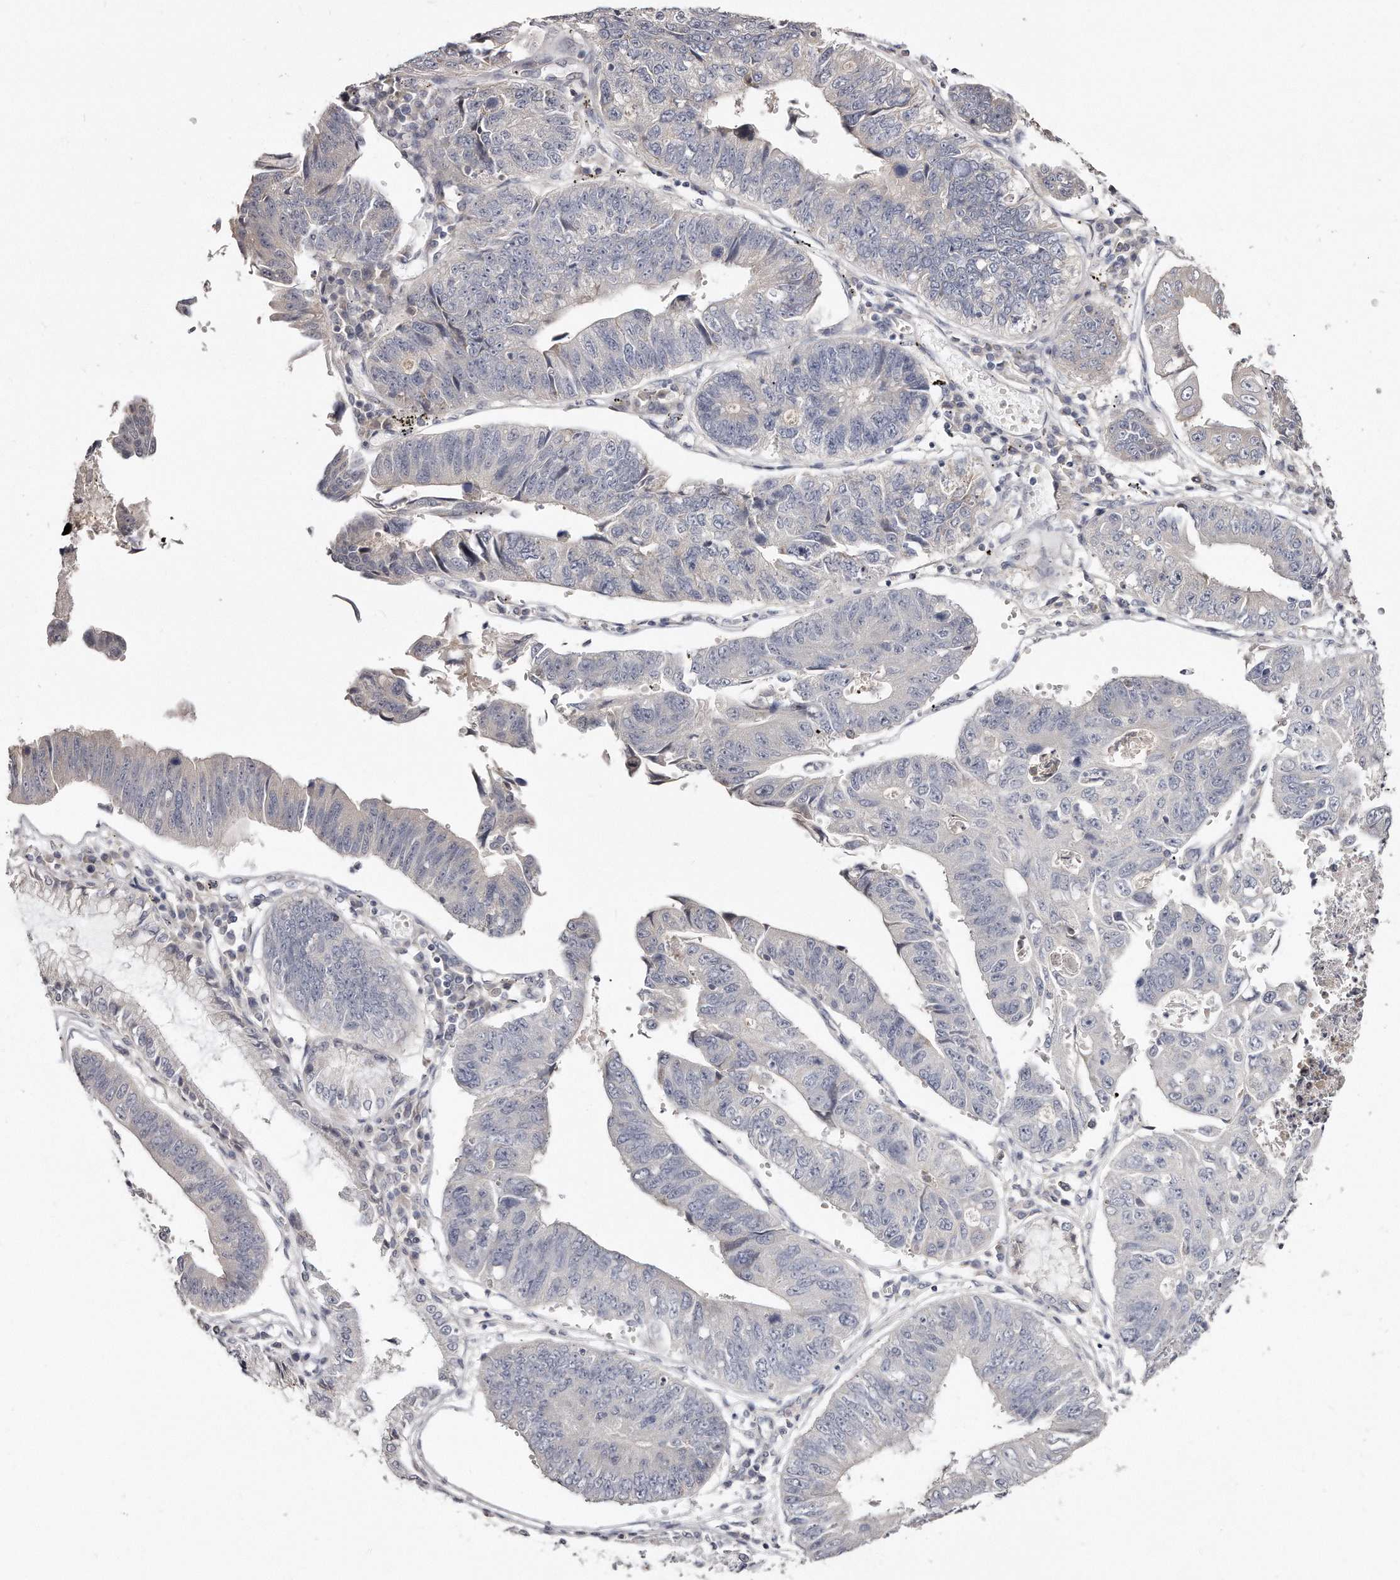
{"staining": {"intensity": "negative", "quantity": "none", "location": "none"}, "tissue": "stomach cancer", "cell_type": "Tumor cells", "image_type": "cancer", "snomed": [{"axis": "morphology", "description": "Adenocarcinoma, NOS"}, {"axis": "topography", "description": "Stomach"}], "caption": "Protein analysis of adenocarcinoma (stomach) shows no significant positivity in tumor cells.", "gene": "TTLL4", "patient": {"sex": "male", "age": 59}}